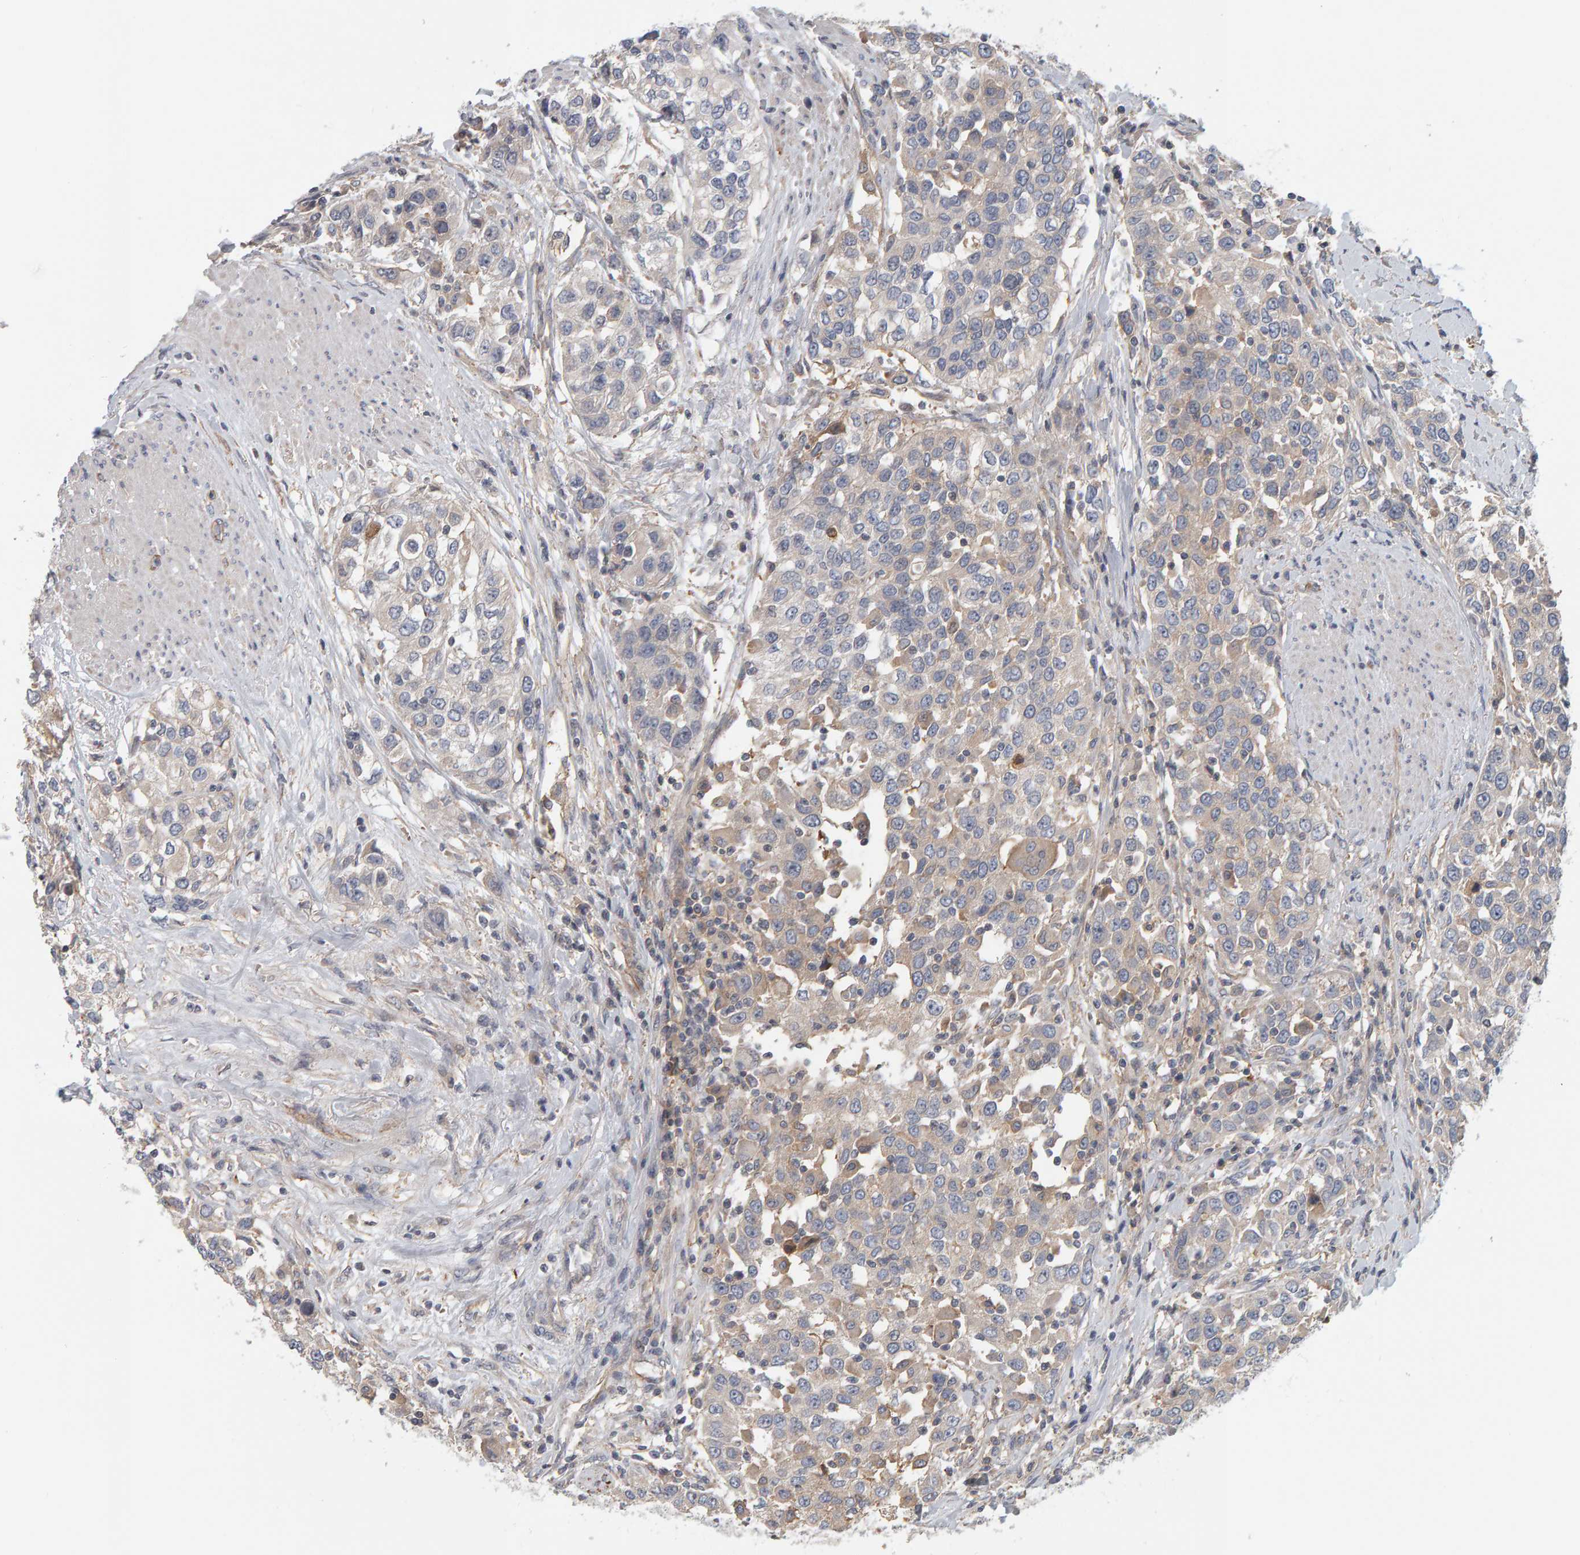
{"staining": {"intensity": "negative", "quantity": "none", "location": "none"}, "tissue": "urothelial cancer", "cell_type": "Tumor cells", "image_type": "cancer", "snomed": [{"axis": "morphology", "description": "Urothelial carcinoma, High grade"}, {"axis": "topography", "description": "Urinary bladder"}], "caption": "High-grade urothelial carcinoma was stained to show a protein in brown. There is no significant positivity in tumor cells. (DAB (3,3'-diaminobenzidine) immunohistochemistry (IHC), high magnification).", "gene": "C9orf72", "patient": {"sex": "female", "age": 80}}